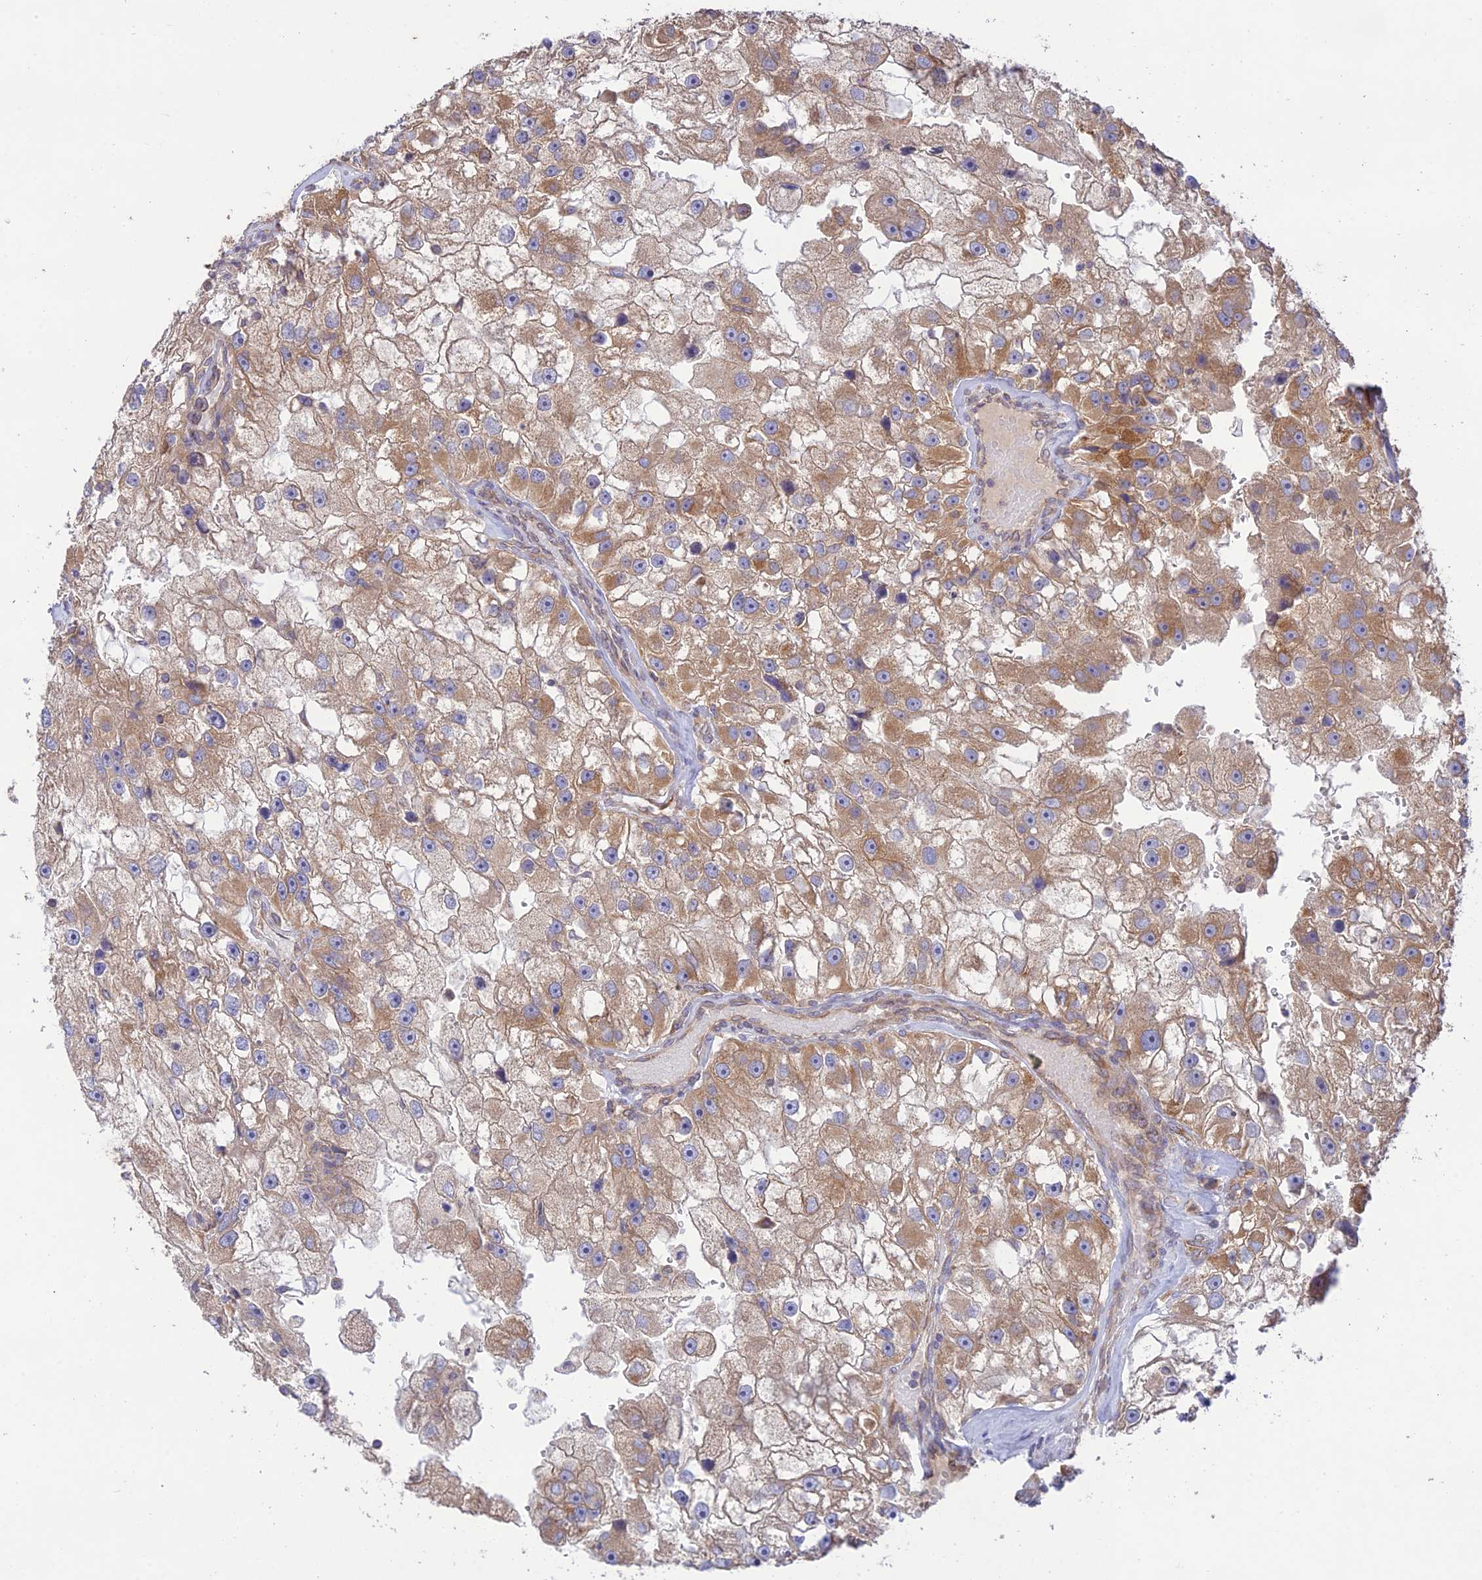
{"staining": {"intensity": "moderate", "quantity": "25%-75%", "location": "cytoplasmic/membranous"}, "tissue": "renal cancer", "cell_type": "Tumor cells", "image_type": "cancer", "snomed": [{"axis": "morphology", "description": "Adenocarcinoma, NOS"}, {"axis": "topography", "description": "Kidney"}], "caption": "Immunohistochemistry staining of renal cancer (adenocarcinoma), which exhibits medium levels of moderate cytoplasmic/membranous expression in about 25%-75% of tumor cells indicating moderate cytoplasmic/membranous protein staining. The staining was performed using DAB (3,3'-diaminobenzidine) (brown) for protein detection and nuclei were counterstained in hematoxylin (blue).", "gene": "TMEM259", "patient": {"sex": "male", "age": 63}}